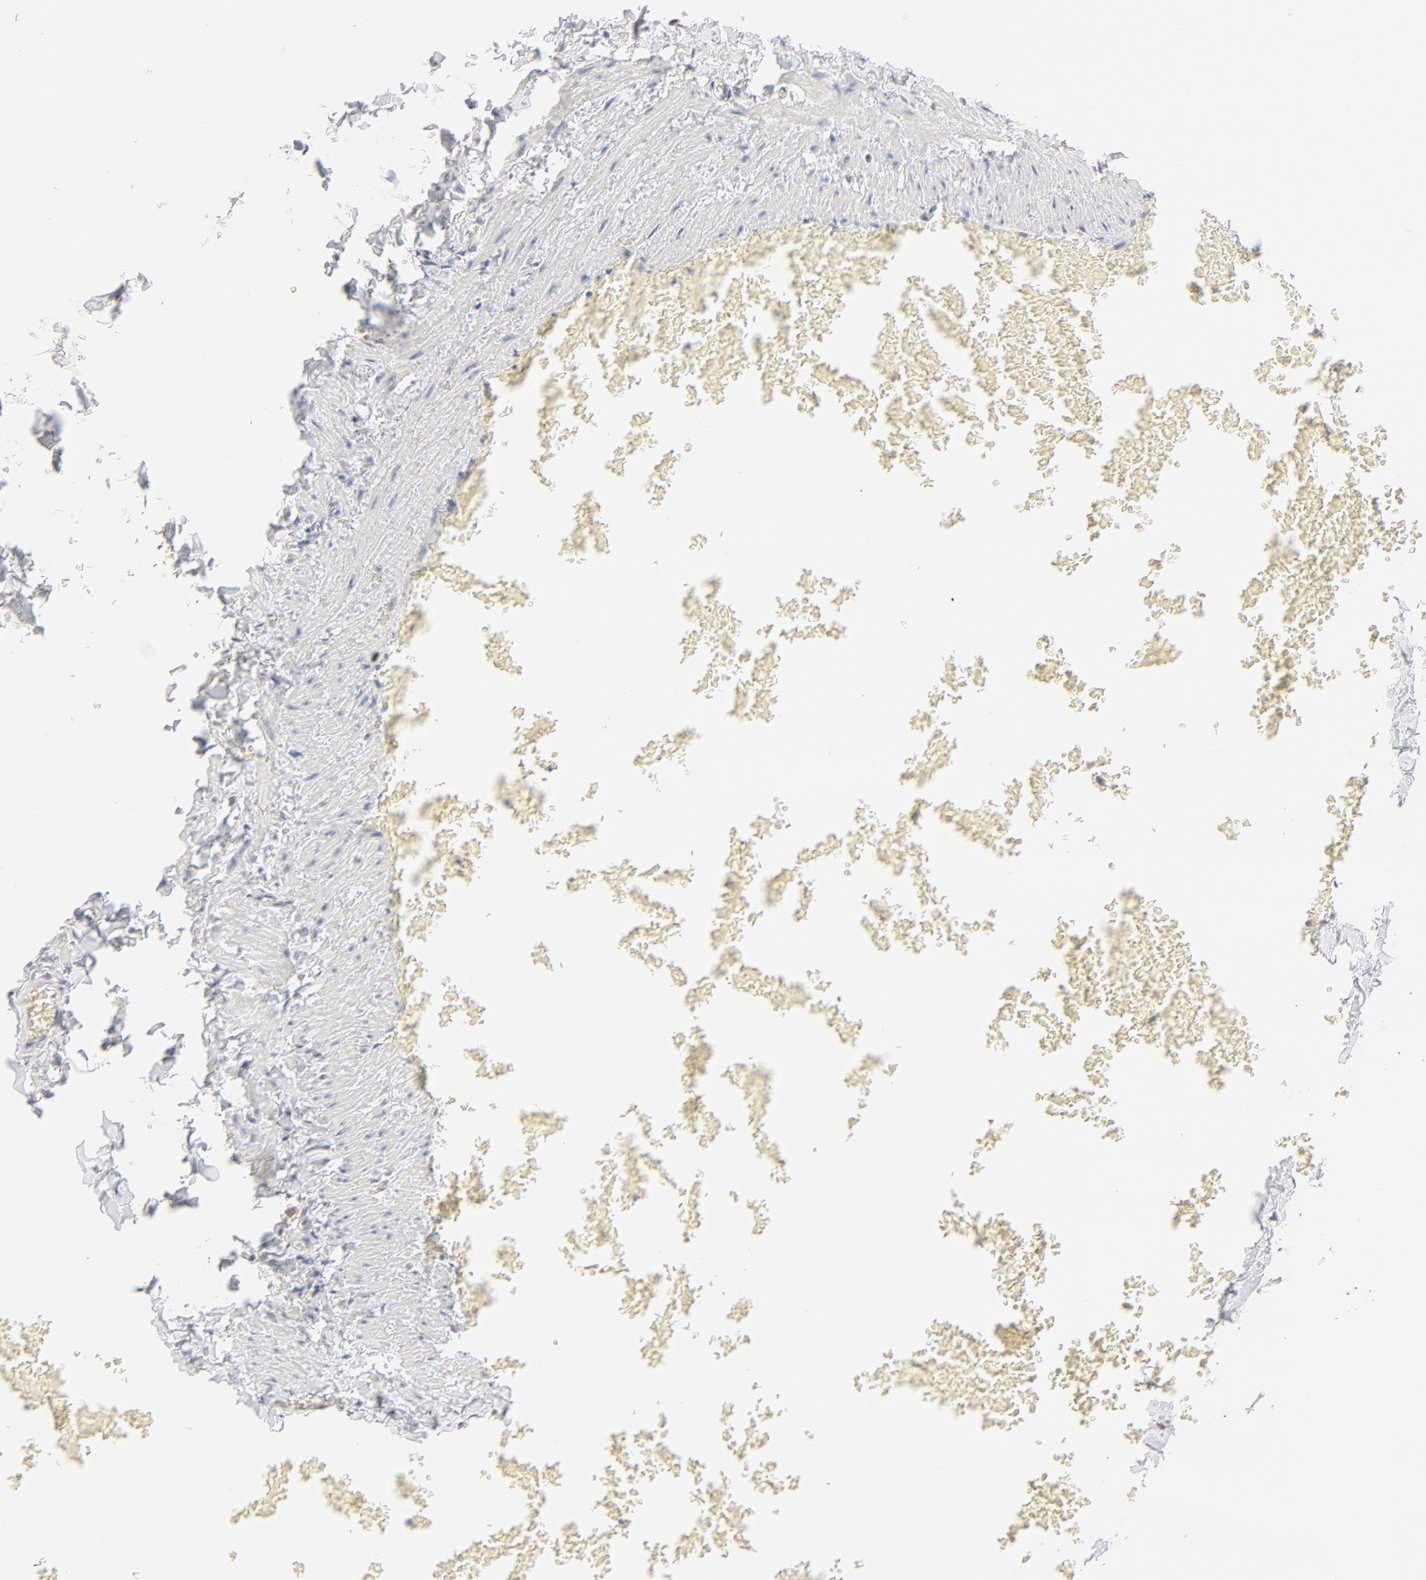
{"staining": {"intensity": "negative", "quantity": "none", "location": "none"}, "tissue": "adipose tissue", "cell_type": "Adipocytes", "image_type": "normal", "snomed": [{"axis": "morphology", "description": "Normal tissue, NOS"}, {"axis": "topography", "description": "Vascular tissue"}], "caption": "The image exhibits no staining of adipocytes in normal adipose tissue. (Stains: DAB immunohistochemistry with hematoxylin counter stain, Microscopy: brightfield microscopy at high magnification).", "gene": "ELF3", "patient": {"sex": "male", "age": 41}}